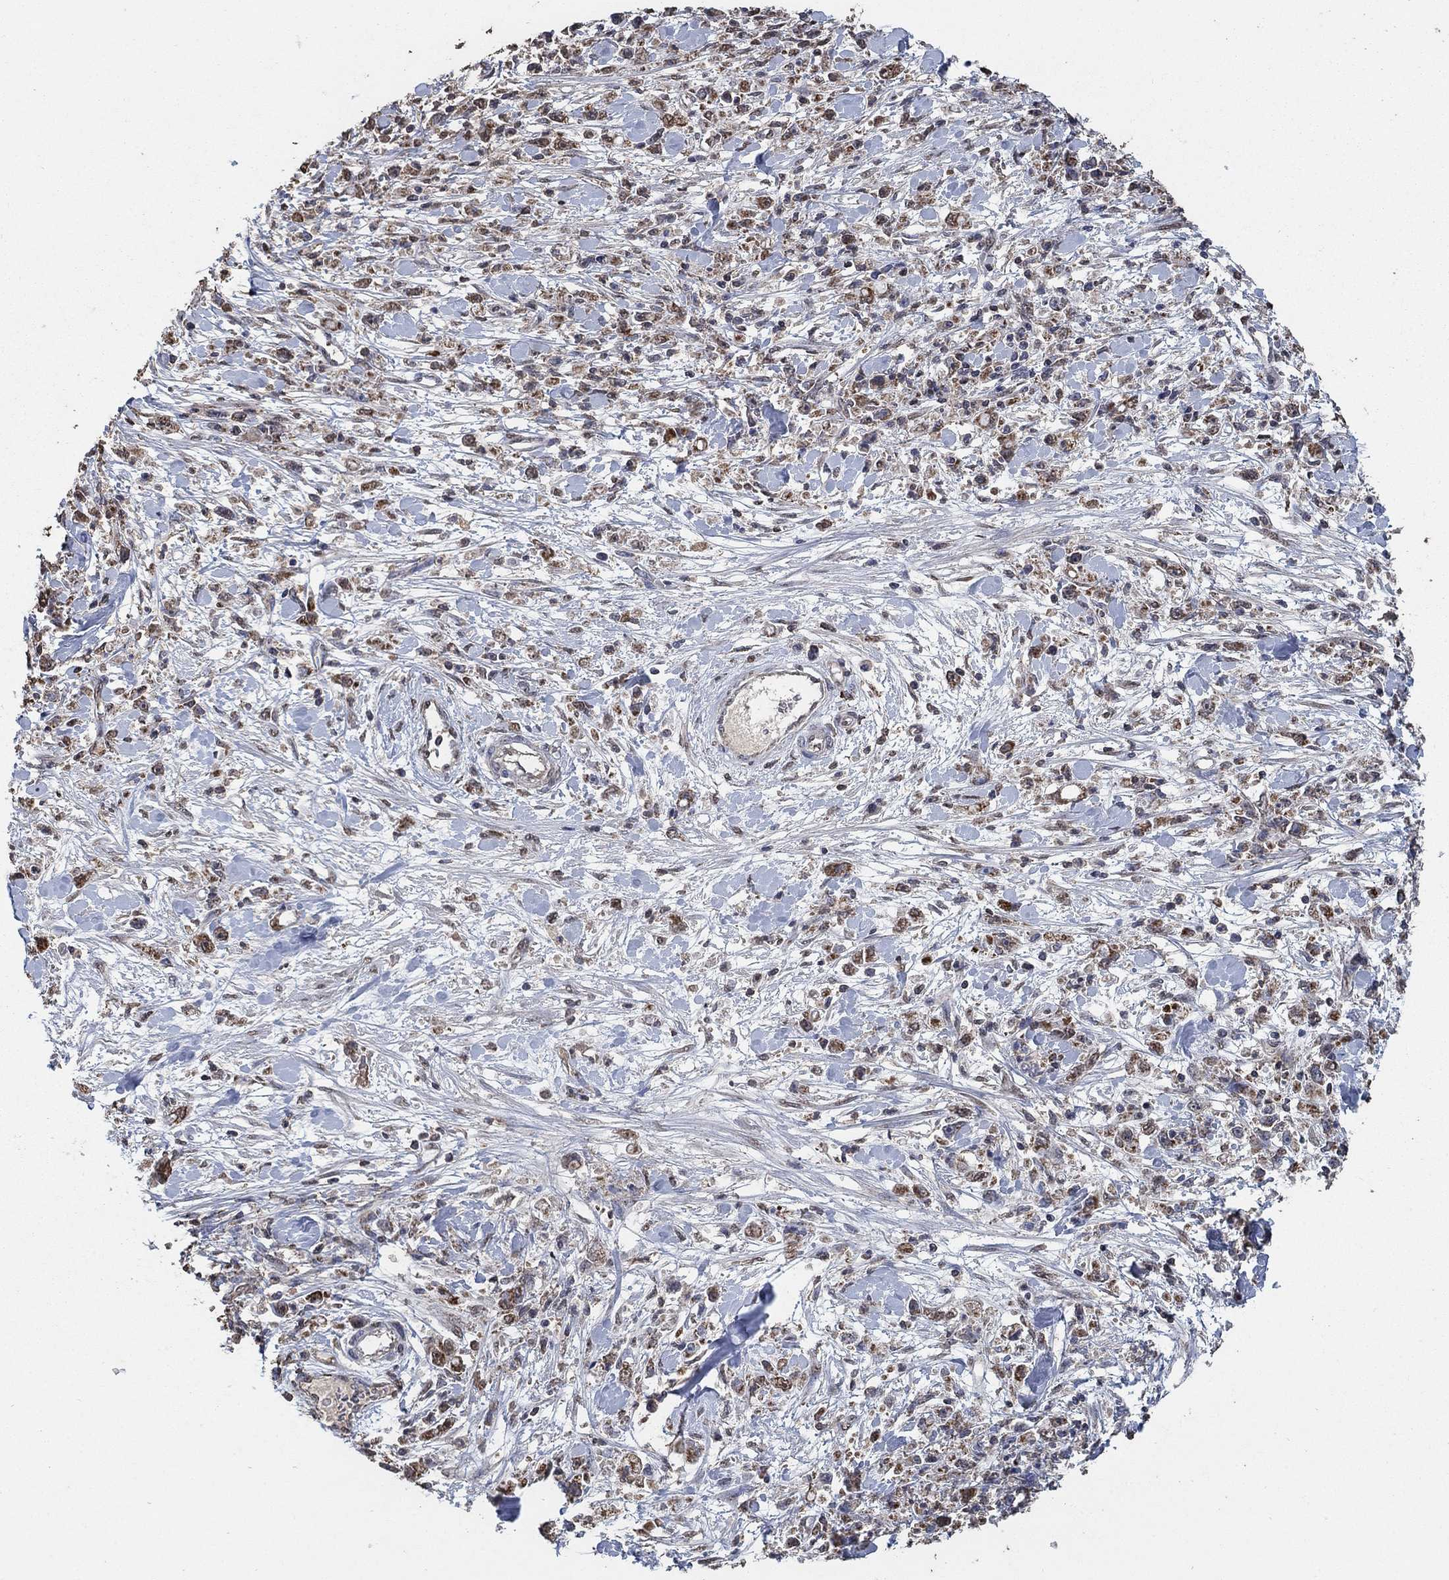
{"staining": {"intensity": "strong", "quantity": "25%-75%", "location": "cytoplasmic/membranous"}, "tissue": "stomach cancer", "cell_type": "Tumor cells", "image_type": "cancer", "snomed": [{"axis": "morphology", "description": "Adenocarcinoma, NOS"}, {"axis": "topography", "description": "Stomach"}], "caption": "Stomach cancer (adenocarcinoma) was stained to show a protein in brown. There is high levels of strong cytoplasmic/membranous staining in approximately 25%-75% of tumor cells. Using DAB (3,3'-diaminobenzidine) (brown) and hematoxylin (blue) stains, captured at high magnification using brightfield microscopy.", "gene": "MRPS24", "patient": {"sex": "female", "age": 59}}